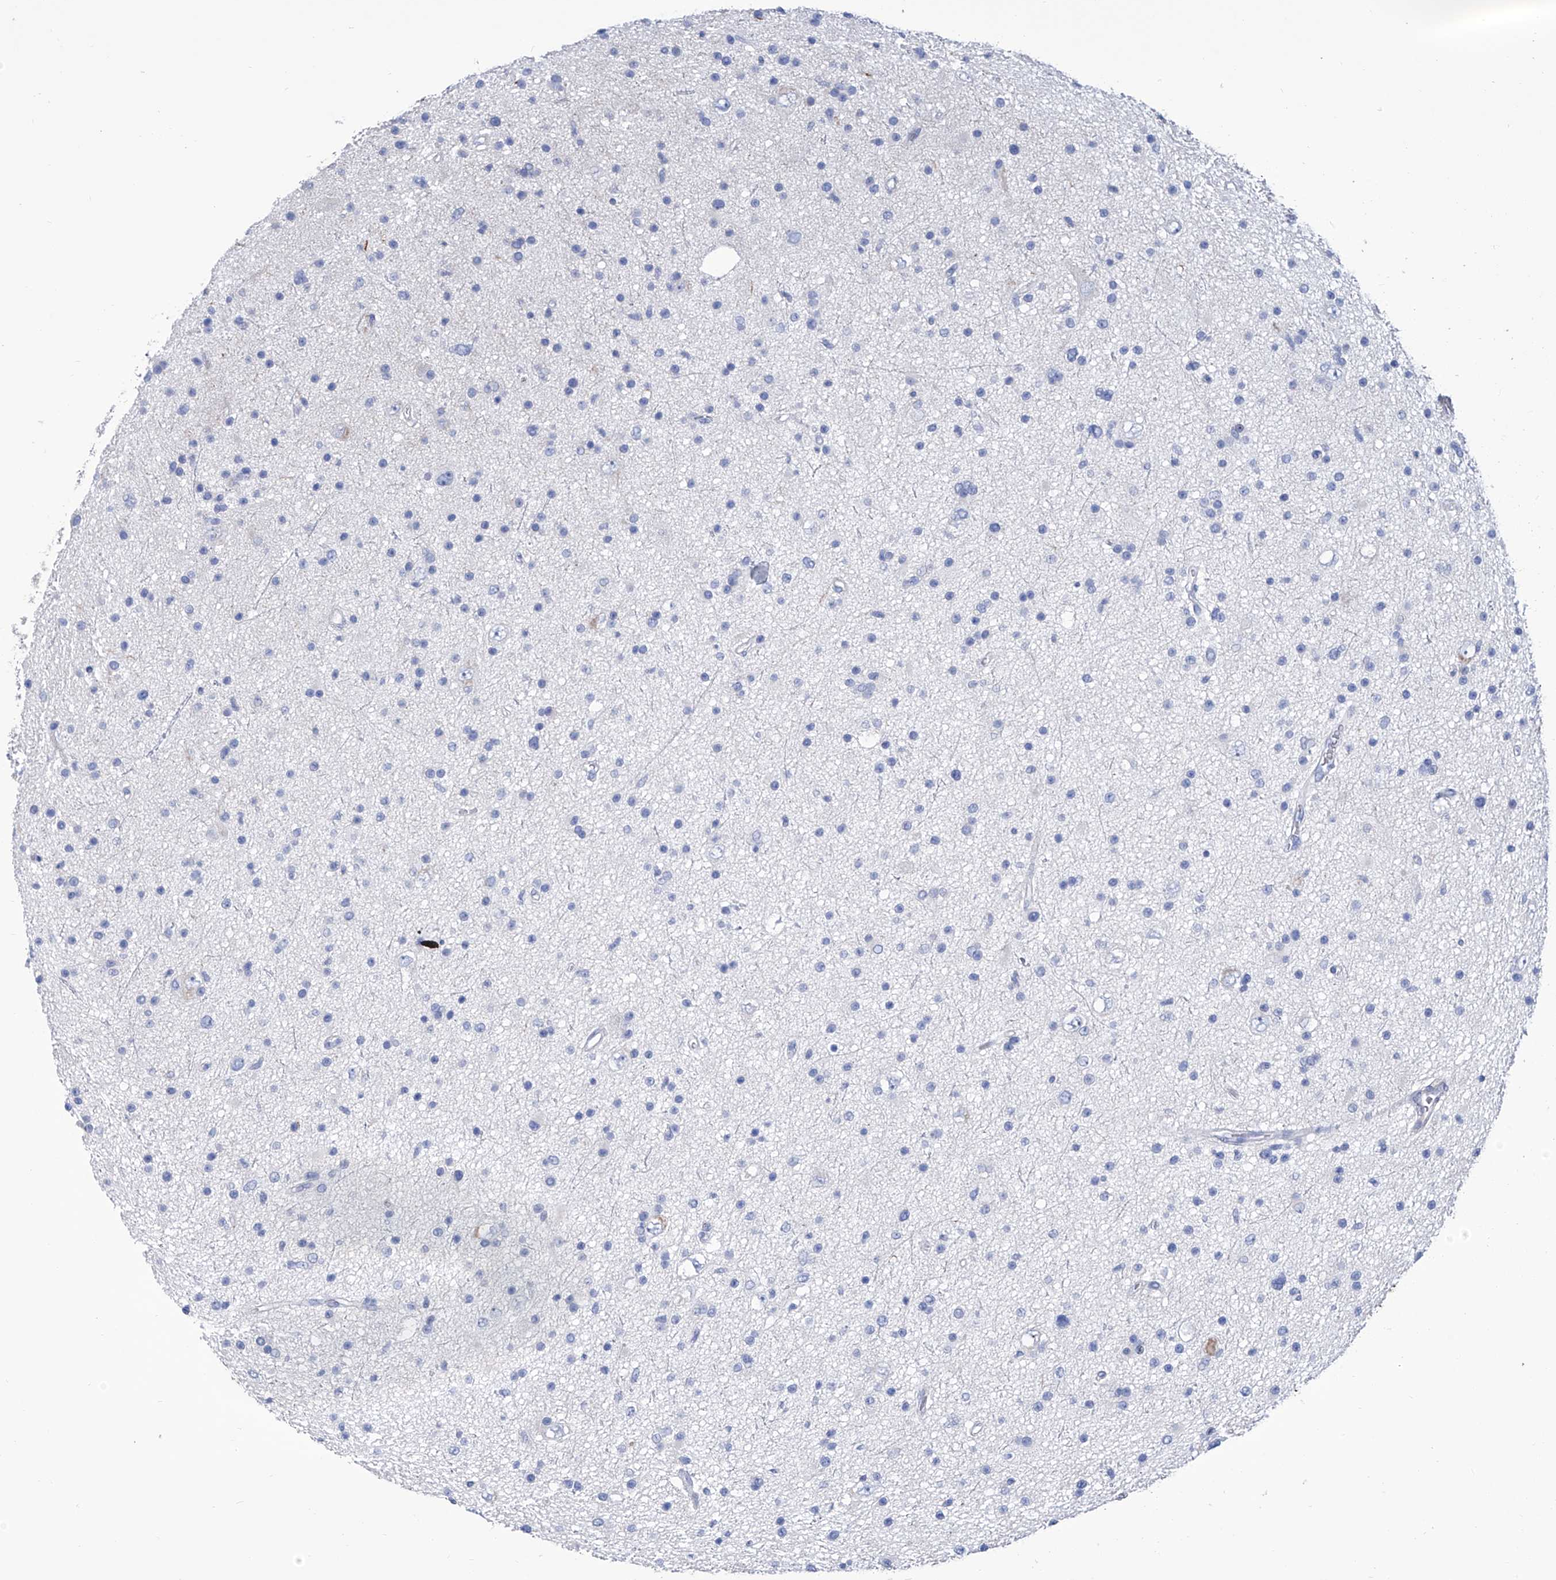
{"staining": {"intensity": "negative", "quantity": "none", "location": "none"}, "tissue": "glioma", "cell_type": "Tumor cells", "image_type": "cancer", "snomed": [{"axis": "morphology", "description": "Glioma, malignant, Low grade"}, {"axis": "topography", "description": "Cerebral cortex"}], "caption": "Immunohistochemical staining of glioma demonstrates no significant expression in tumor cells.", "gene": "SMS", "patient": {"sex": "female", "age": 39}}